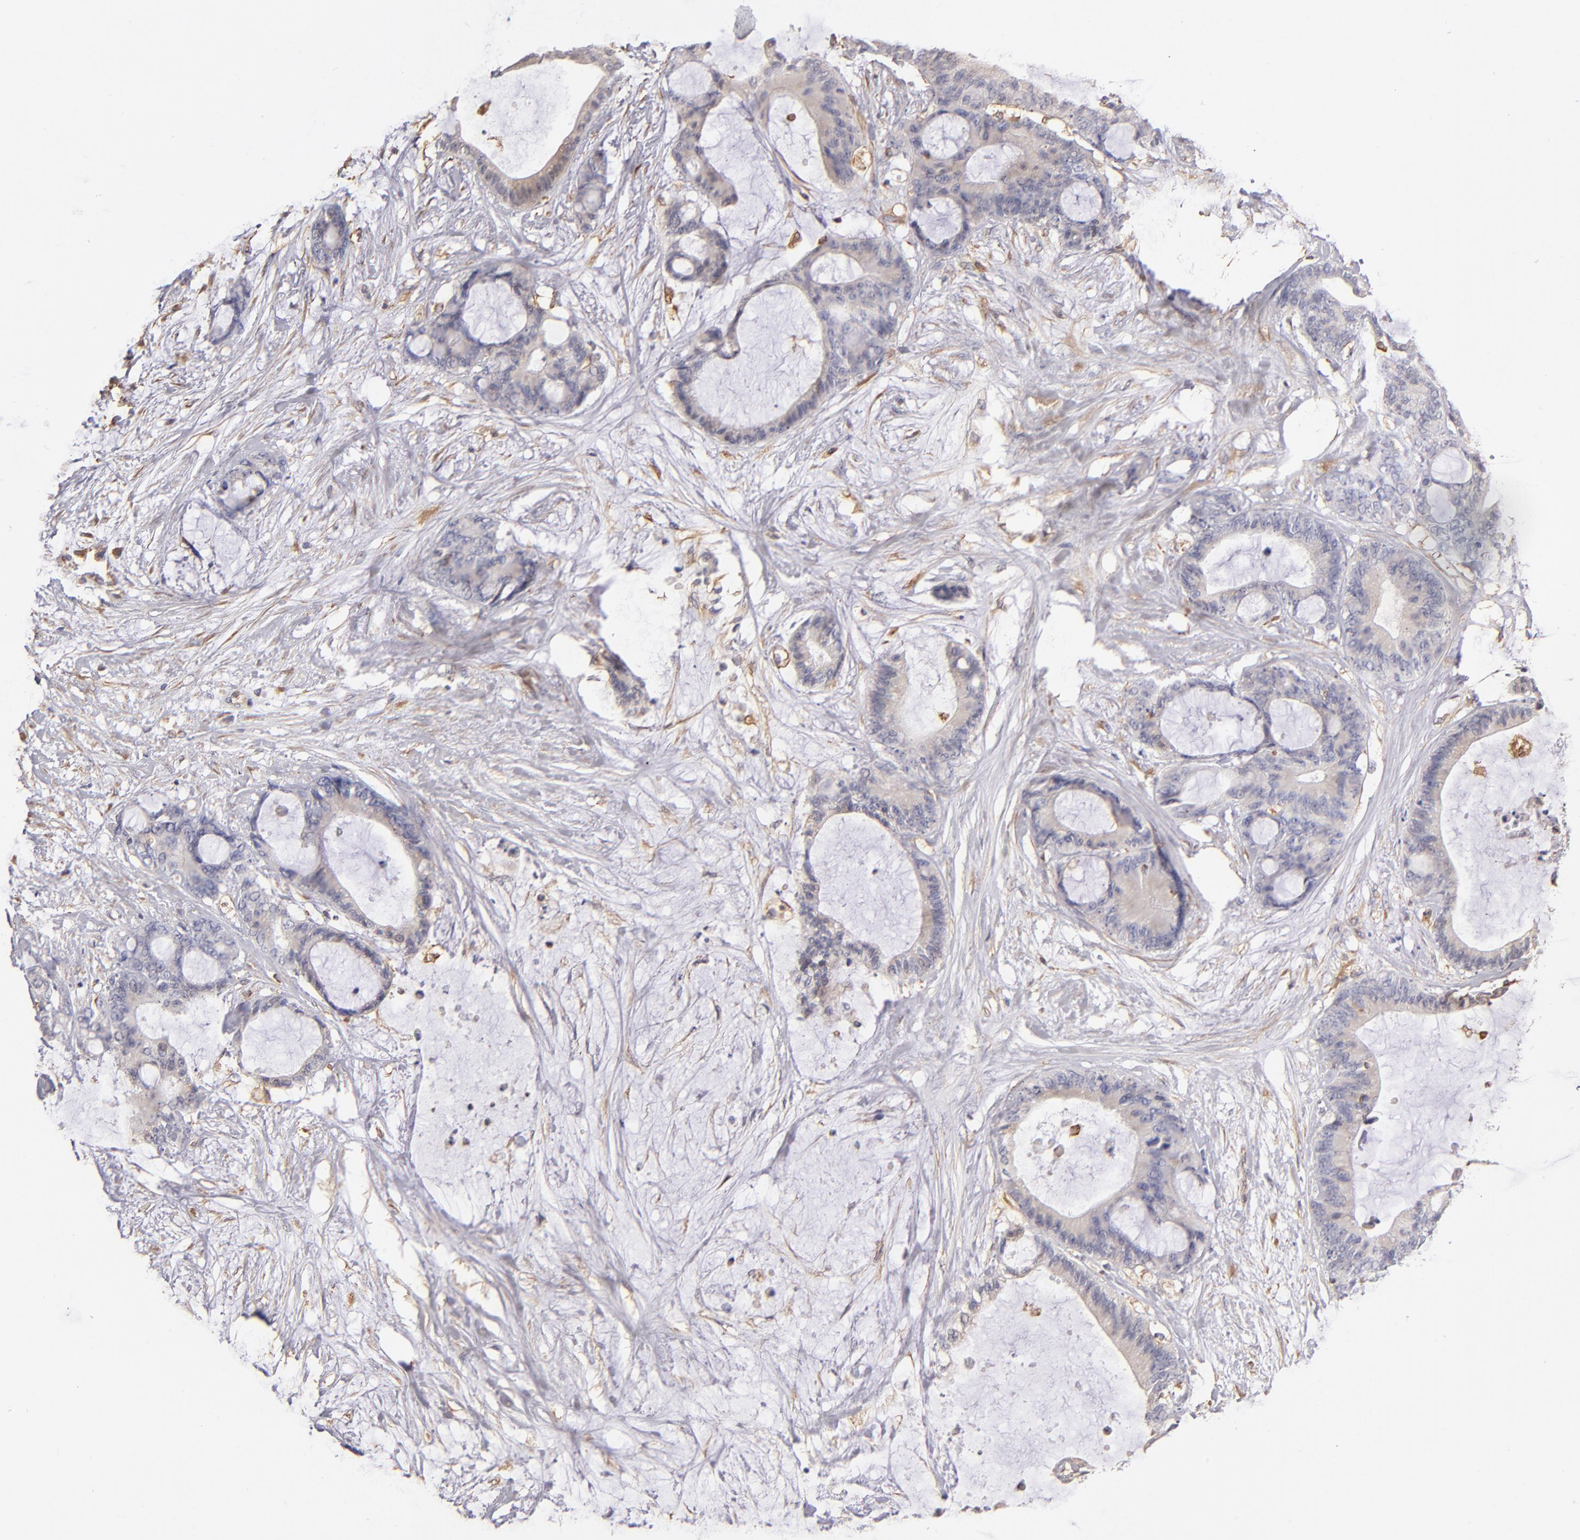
{"staining": {"intensity": "weak", "quantity": "25%-75%", "location": "cytoplasmic/membranous"}, "tissue": "liver cancer", "cell_type": "Tumor cells", "image_type": "cancer", "snomed": [{"axis": "morphology", "description": "Cholangiocarcinoma"}, {"axis": "topography", "description": "Liver"}], "caption": "This is an image of immunohistochemistry (IHC) staining of cholangiocarcinoma (liver), which shows weak expression in the cytoplasmic/membranous of tumor cells.", "gene": "ABCC1", "patient": {"sex": "female", "age": 73}}